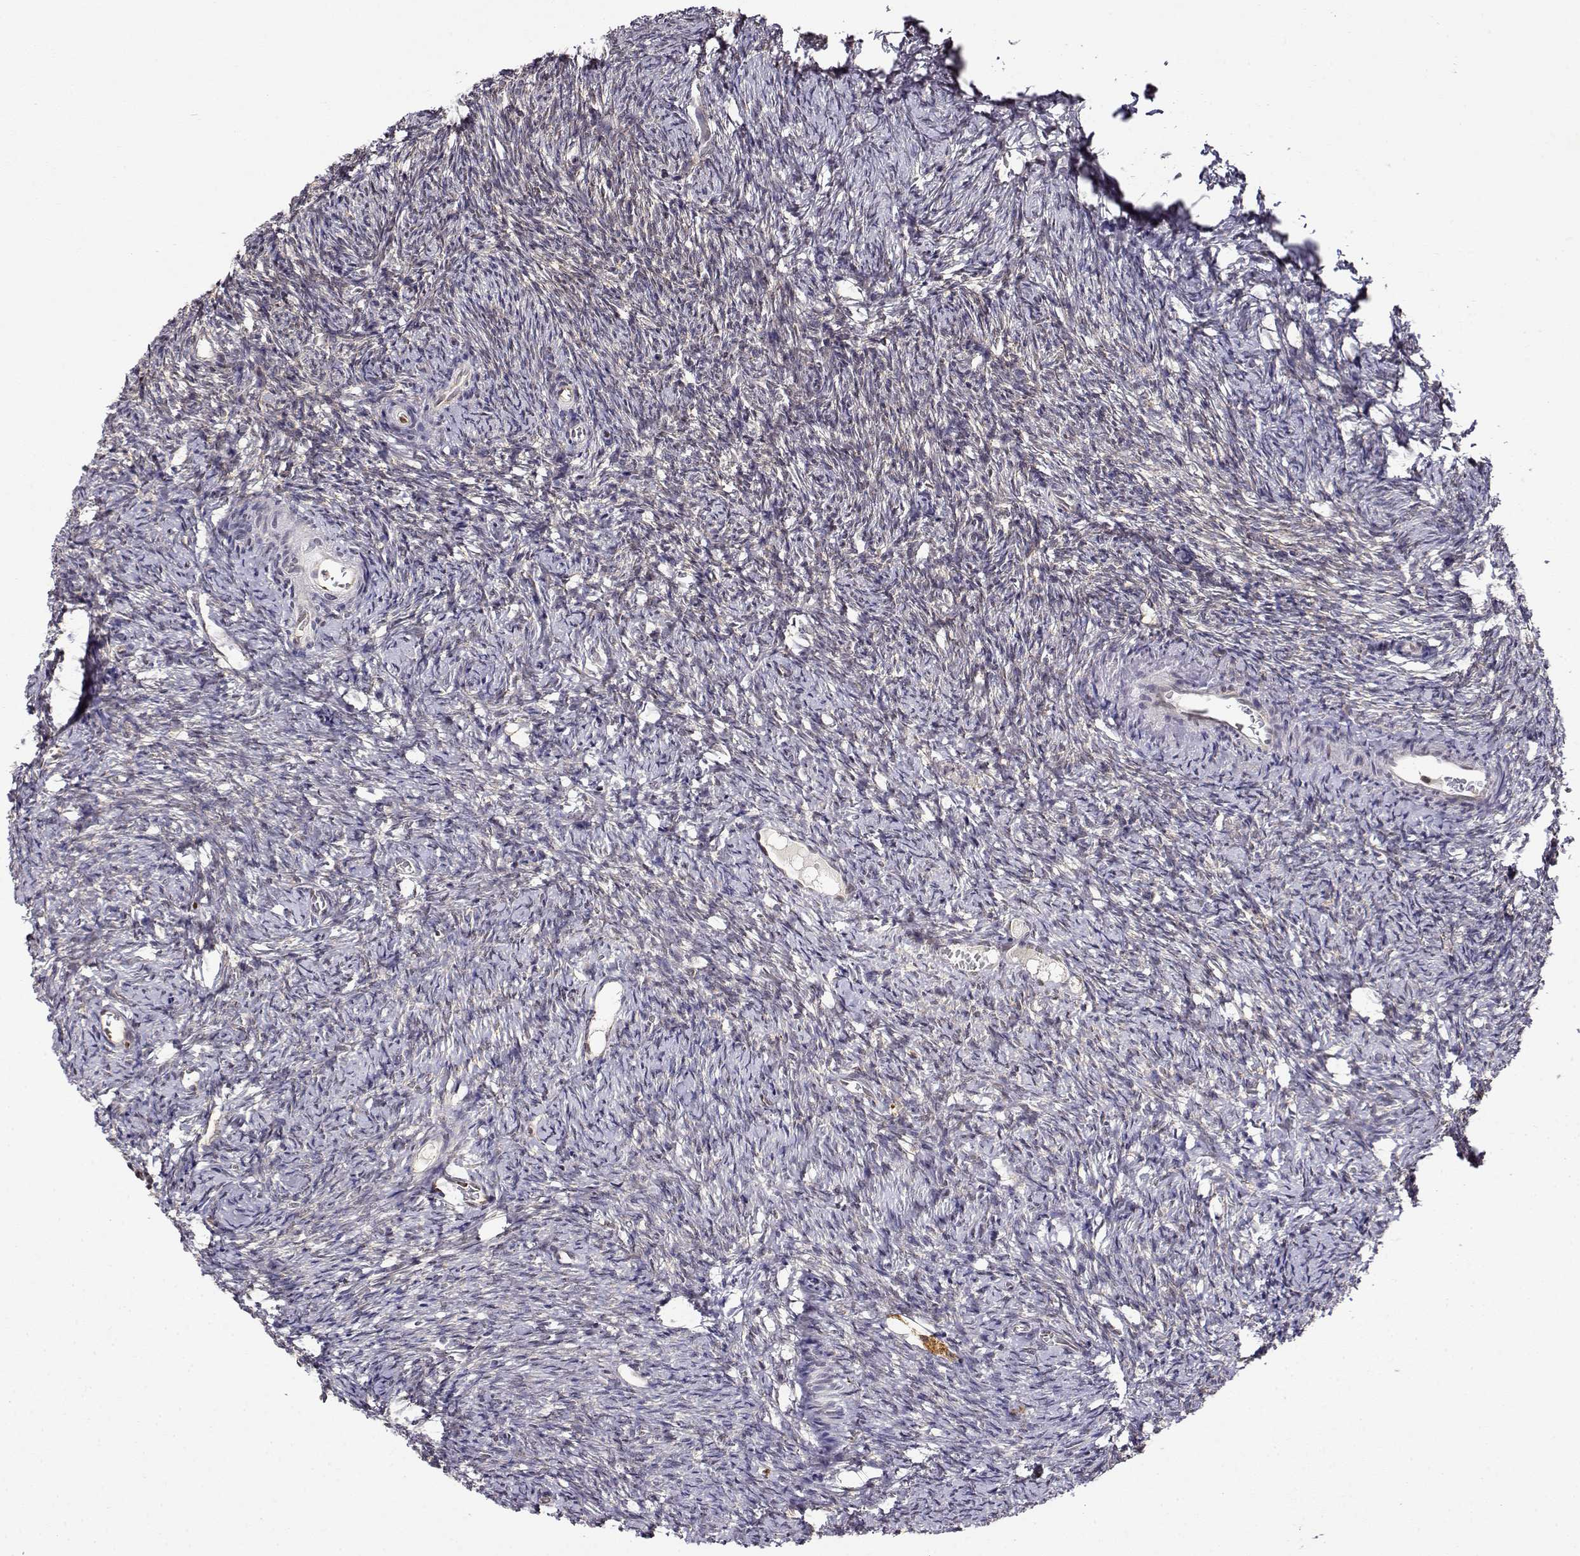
{"staining": {"intensity": "moderate", "quantity": ">75%", "location": "cytoplasmic/membranous"}, "tissue": "ovary", "cell_type": "Follicle cells", "image_type": "normal", "snomed": [{"axis": "morphology", "description": "Normal tissue, NOS"}, {"axis": "topography", "description": "Ovary"}], "caption": "IHC of normal human ovary displays medium levels of moderate cytoplasmic/membranous positivity in approximately >75% of follicle cells. The protein is stained brown, and the nuclei are stained in blue (DAB IHC with brightfield microscopy, high magnification).", "gene": "RNF13", "patient": {"sex": "female", "age": 39}}